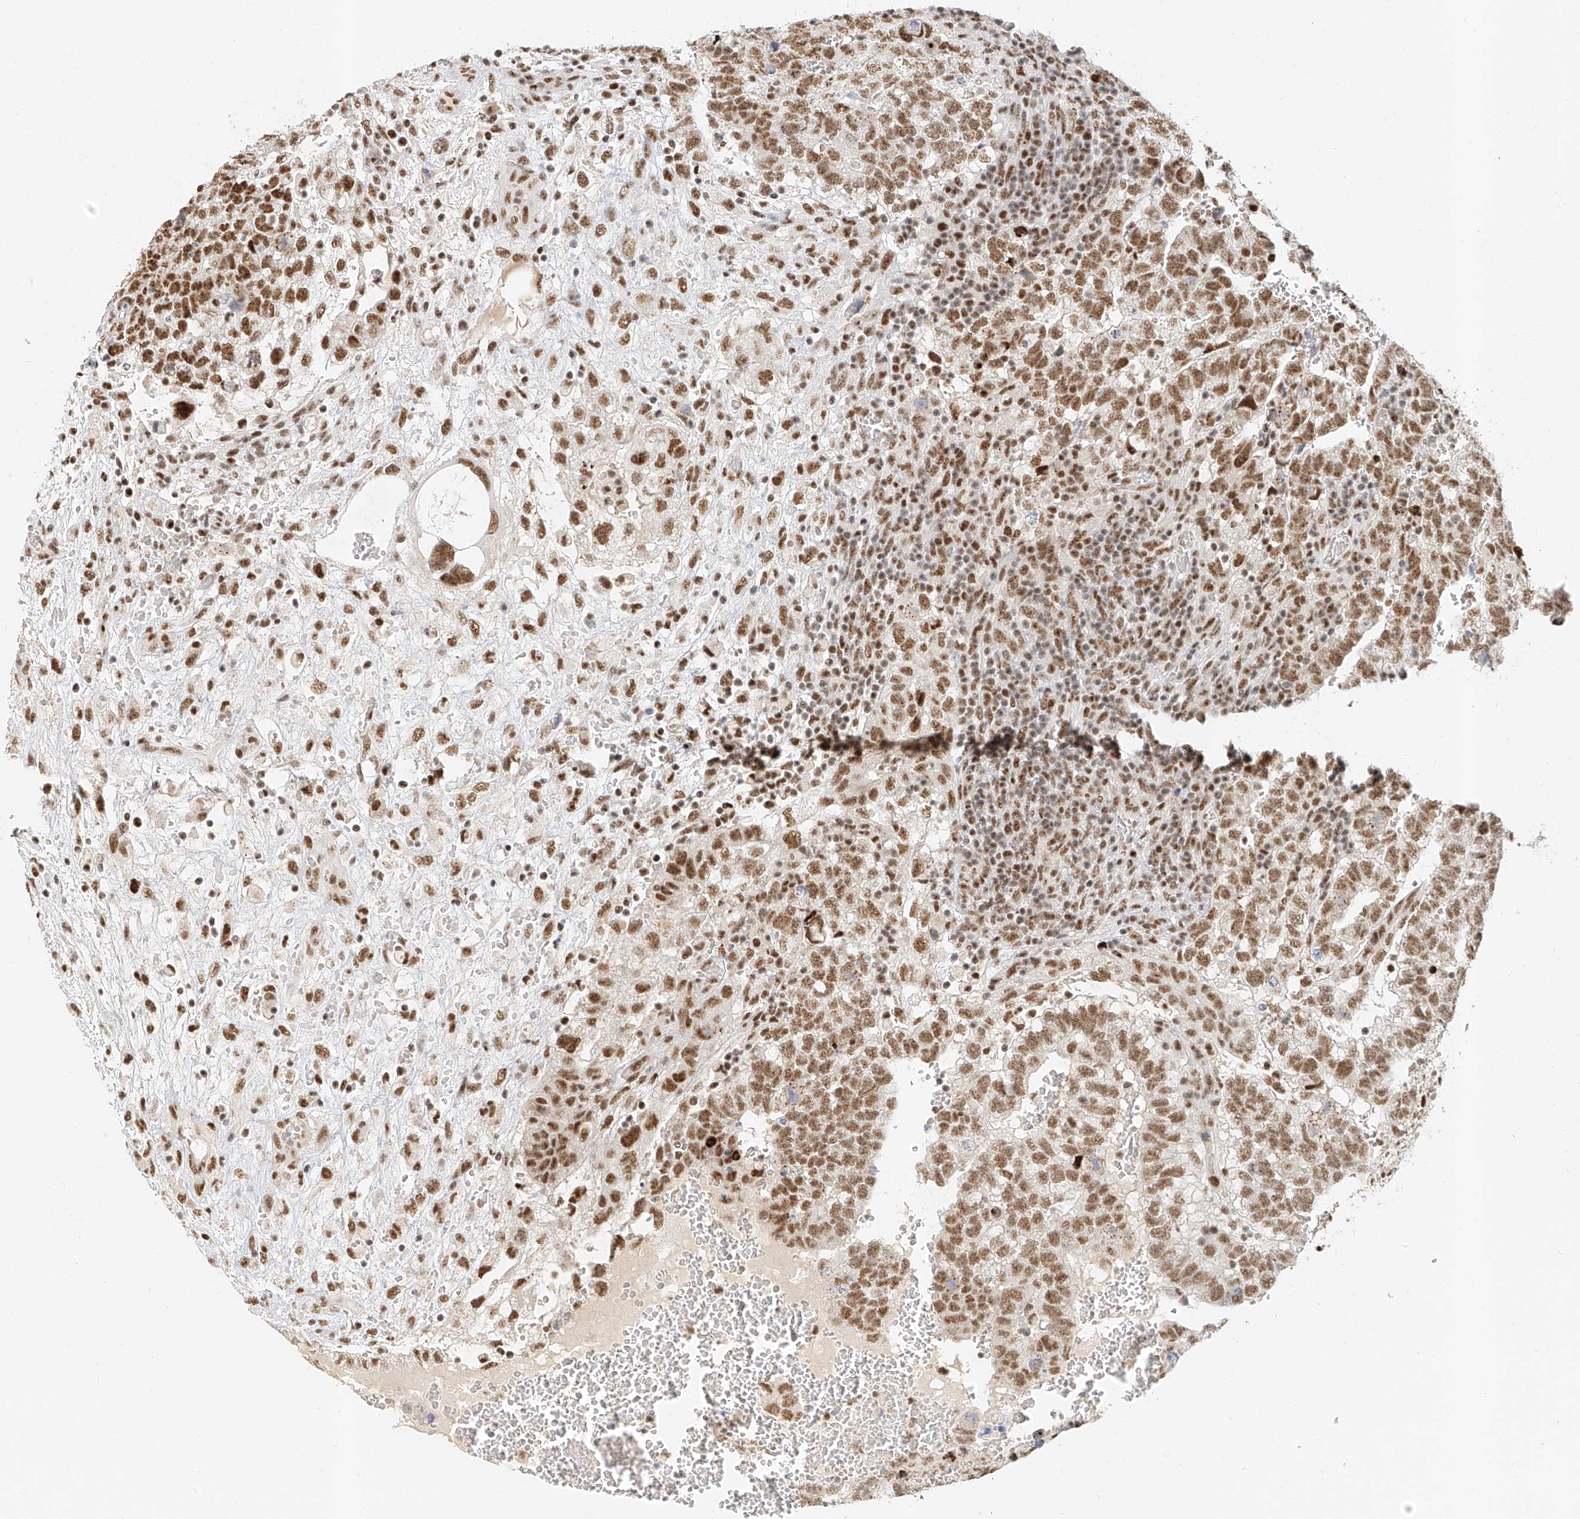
{"staining": {"intensity": "moderate", "quantity": ">75%", "location": "nuclear"}, "tissue": "testis cancer", "cell_type": "Tumor cells", "image_type": "cancer", "snomed": [{"axis": "morphology", "description": "Carcinoma, Embryonal, NOS"}, {"axis": "topography", "description": "Testis"}], "caption": "Protein analysis of testis embryonal carcinoma tissue displays moderate nuclear positivity in approximately >75% of tumor cells.", "gene": "CXorf58", "patient": {"sex": "male", "age": 37}}